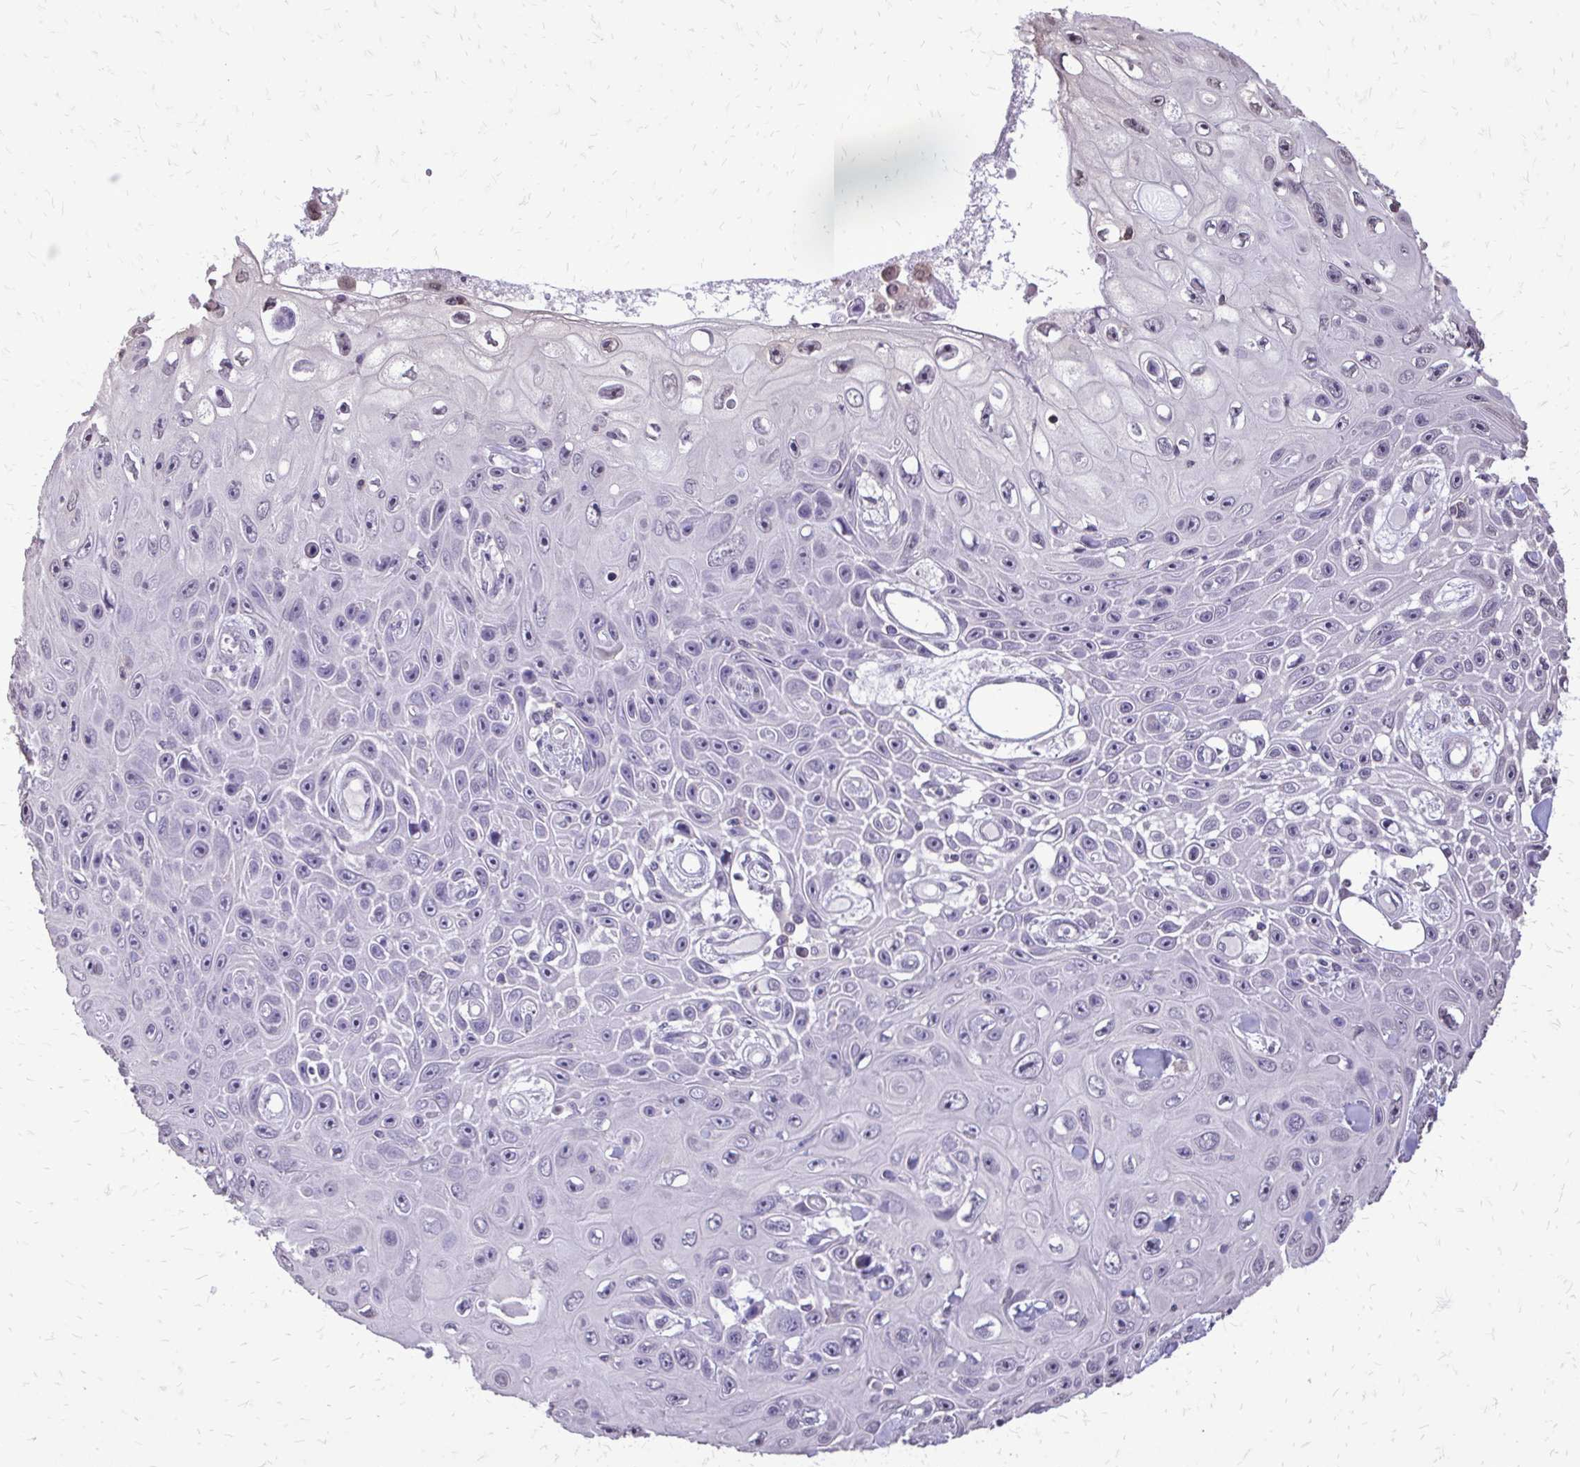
{"staining": {"intensity": "negative", "quantity": "none", "location": "none"}, "tissue": "skin cancer", "cell_type": "Tumor cells", "image_type": "cancer", "snomed": [{"axis": "morphology", "description": "Squamous cell carcinoma, NOS"}, {"axis": "topography", "description": "Skin"}], "caption": "An immunohistochemistry (IHC) histopathology image of skin cancer (squamous cell carcinoma) is shown. There is no staining in tumor cells of skin cancer (squamous cell carcinoma).", "gene": "AKAP5", "patient": {"sex": "male", "age": 82}}